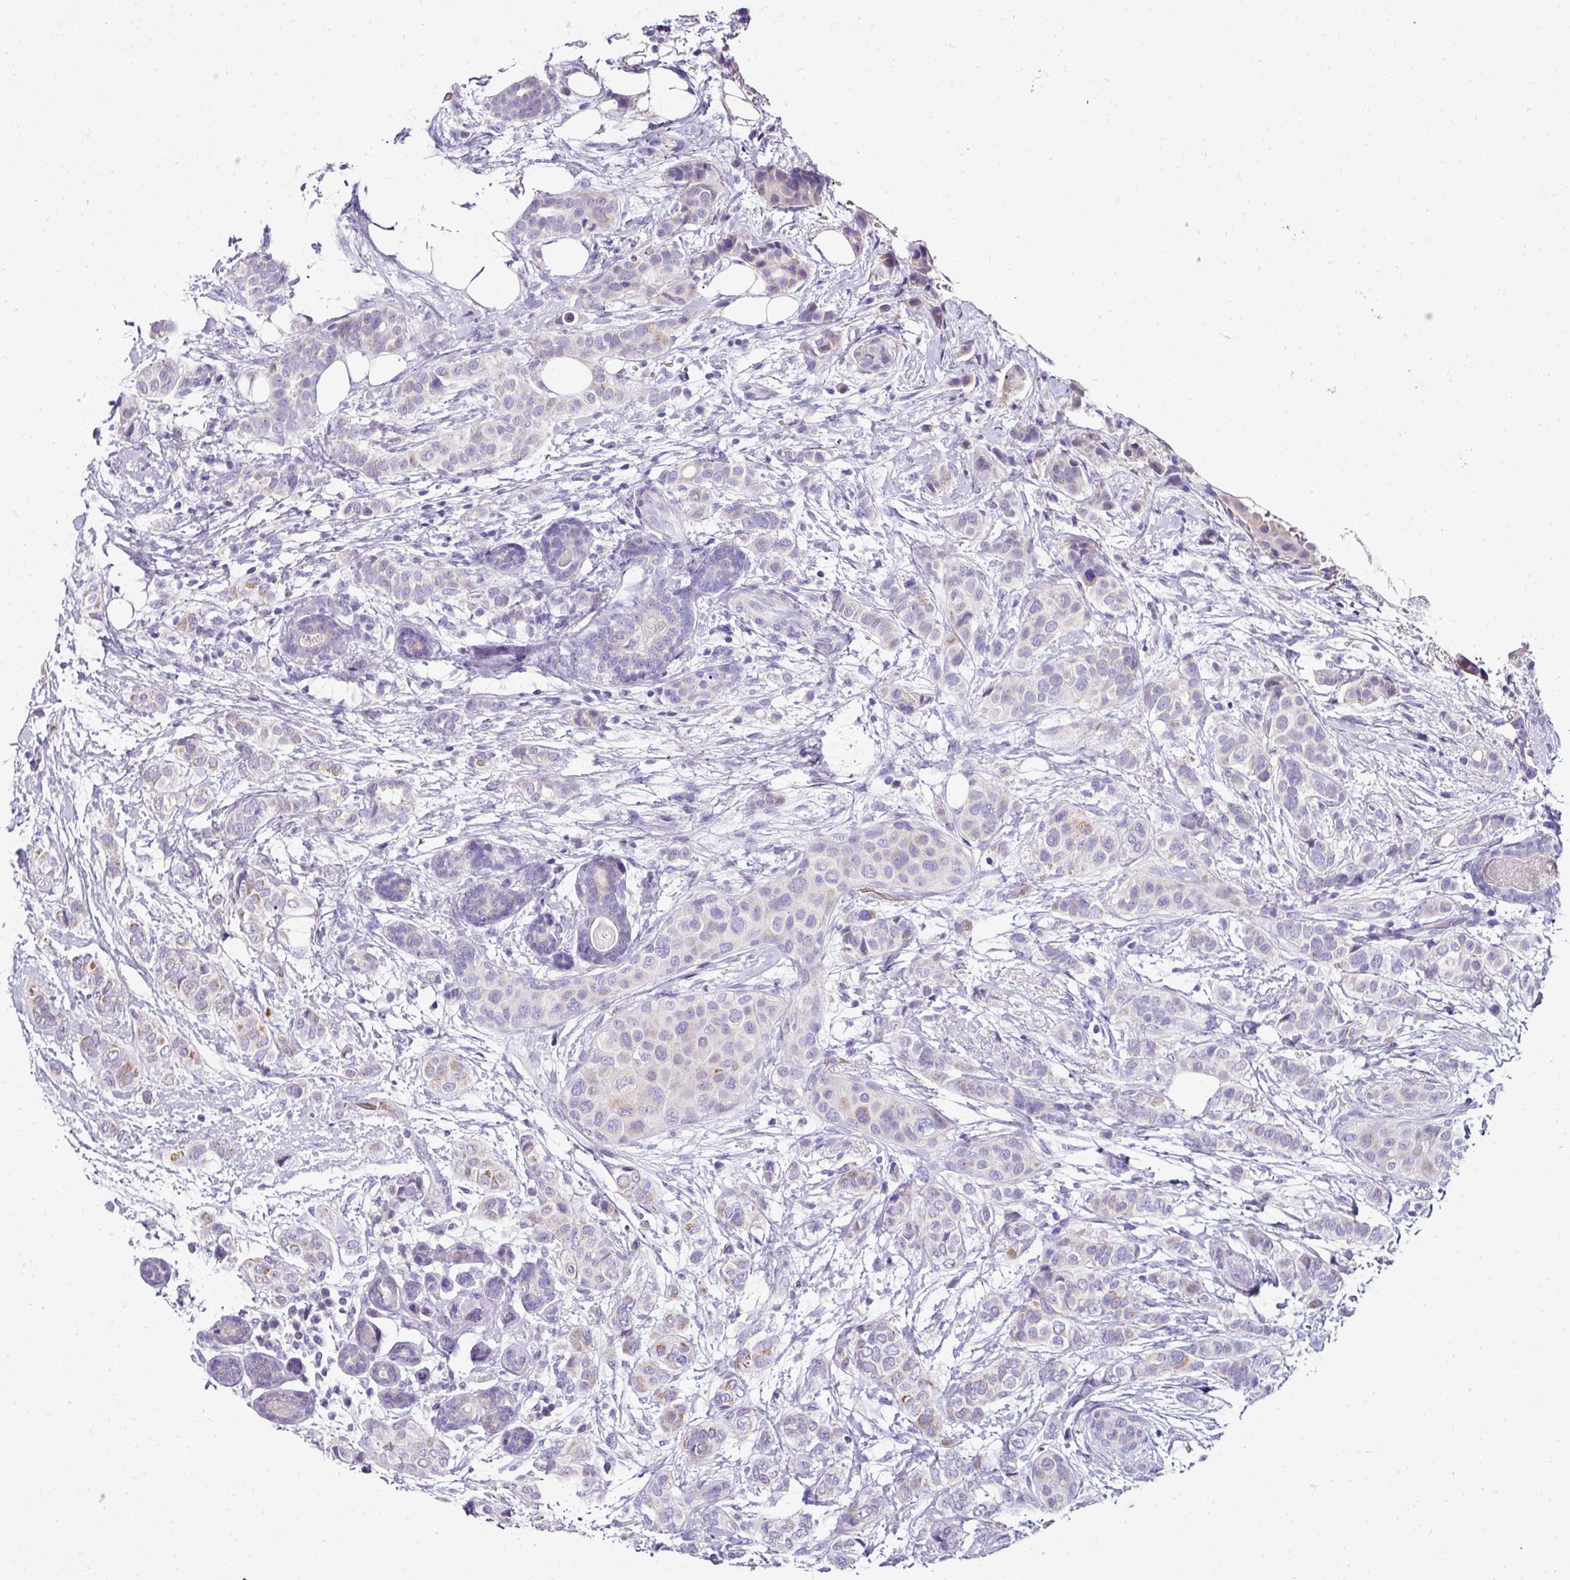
{"staining": {"intensity": "moderate", "quantity": "<25%", "location": "cytoplasmic/membranous"}, "tissue": "breast cancer", "cell_type": "Tumor cells", "image_type": "cancer", "snomed": [{"axis": "morphology", "description": "Lobular carcinoma"}, {"axis": "topography", "description": "Breast"}], "caption": "Immunohistochemistry staining of breast cancer (lobular carcinoma), which reveals low levels of moderate cytoplasmic/membranous positivity in about <25% of tumor cells indicating moderate cytoplasmic/membranous protein staining. The staining was performed using DAB (3,3'-diaminobenzidine) (brown) for protein detection and nuclei were counterstained in hematoxylin (blue).", "gene": "NAPSA", "patient": {"sex": "female", "age": 51}}